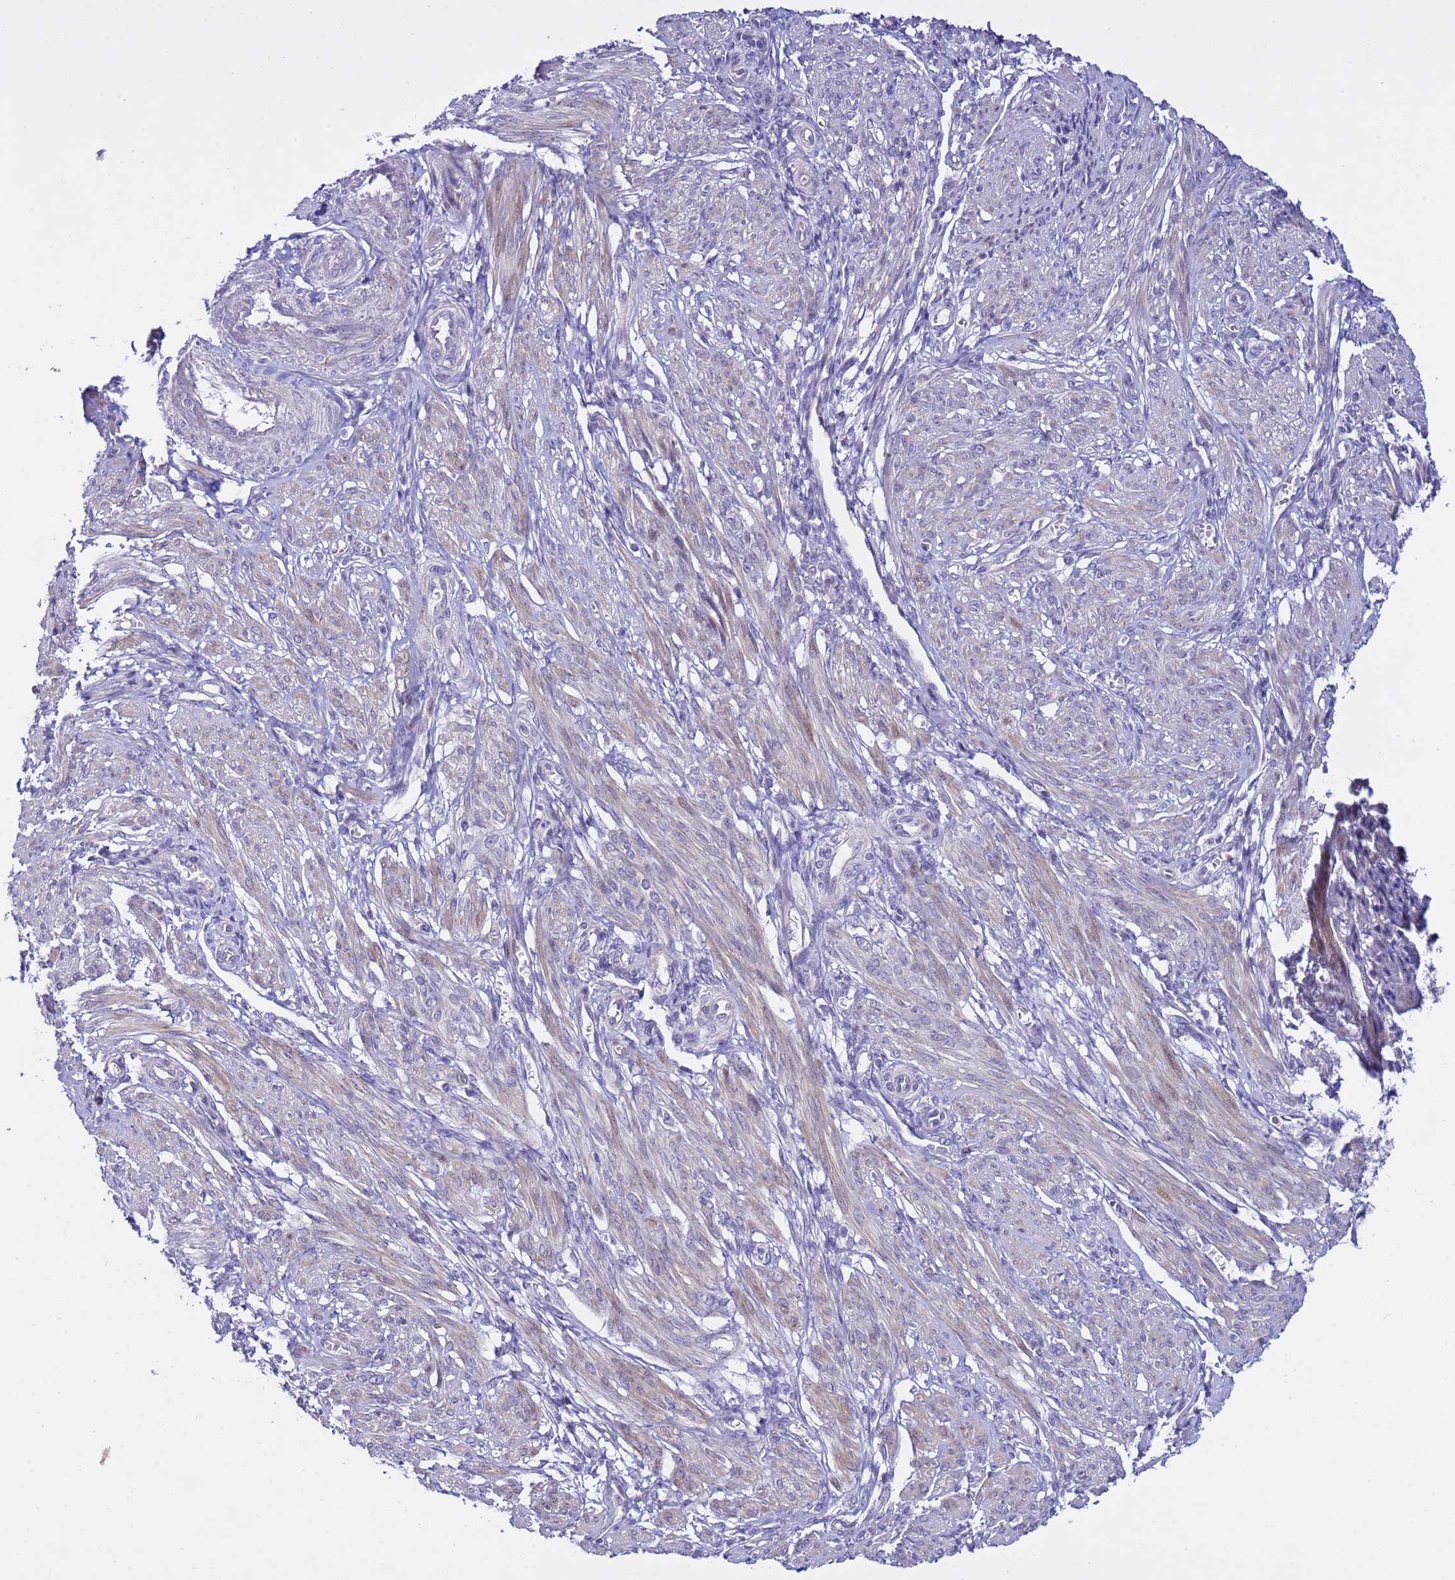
{"staining": {"intensity": "weak", "quantity": "25%-75%", "location": "cytoplasmic/membranous"}, "tissue": "smooth muscle", "cell_type": "Smooth muscle cells", "image_type": "normal", "snomed": [{"axis": "morphology", "description": "Normal tissue, NOS"}, {"axis": "topography", "description": "Smooth muscle"}], "caption": "A high-resolution micrograph shows immunohistochemistry staining of normal smooth muscle, which shows weak cytoplasmic/membranous expression in about 25%-75% of smooth muscle cells. Nuclei are stained in blue.", "gene": "IGSF11", "patient": {"sex": "female", "age": 39}}